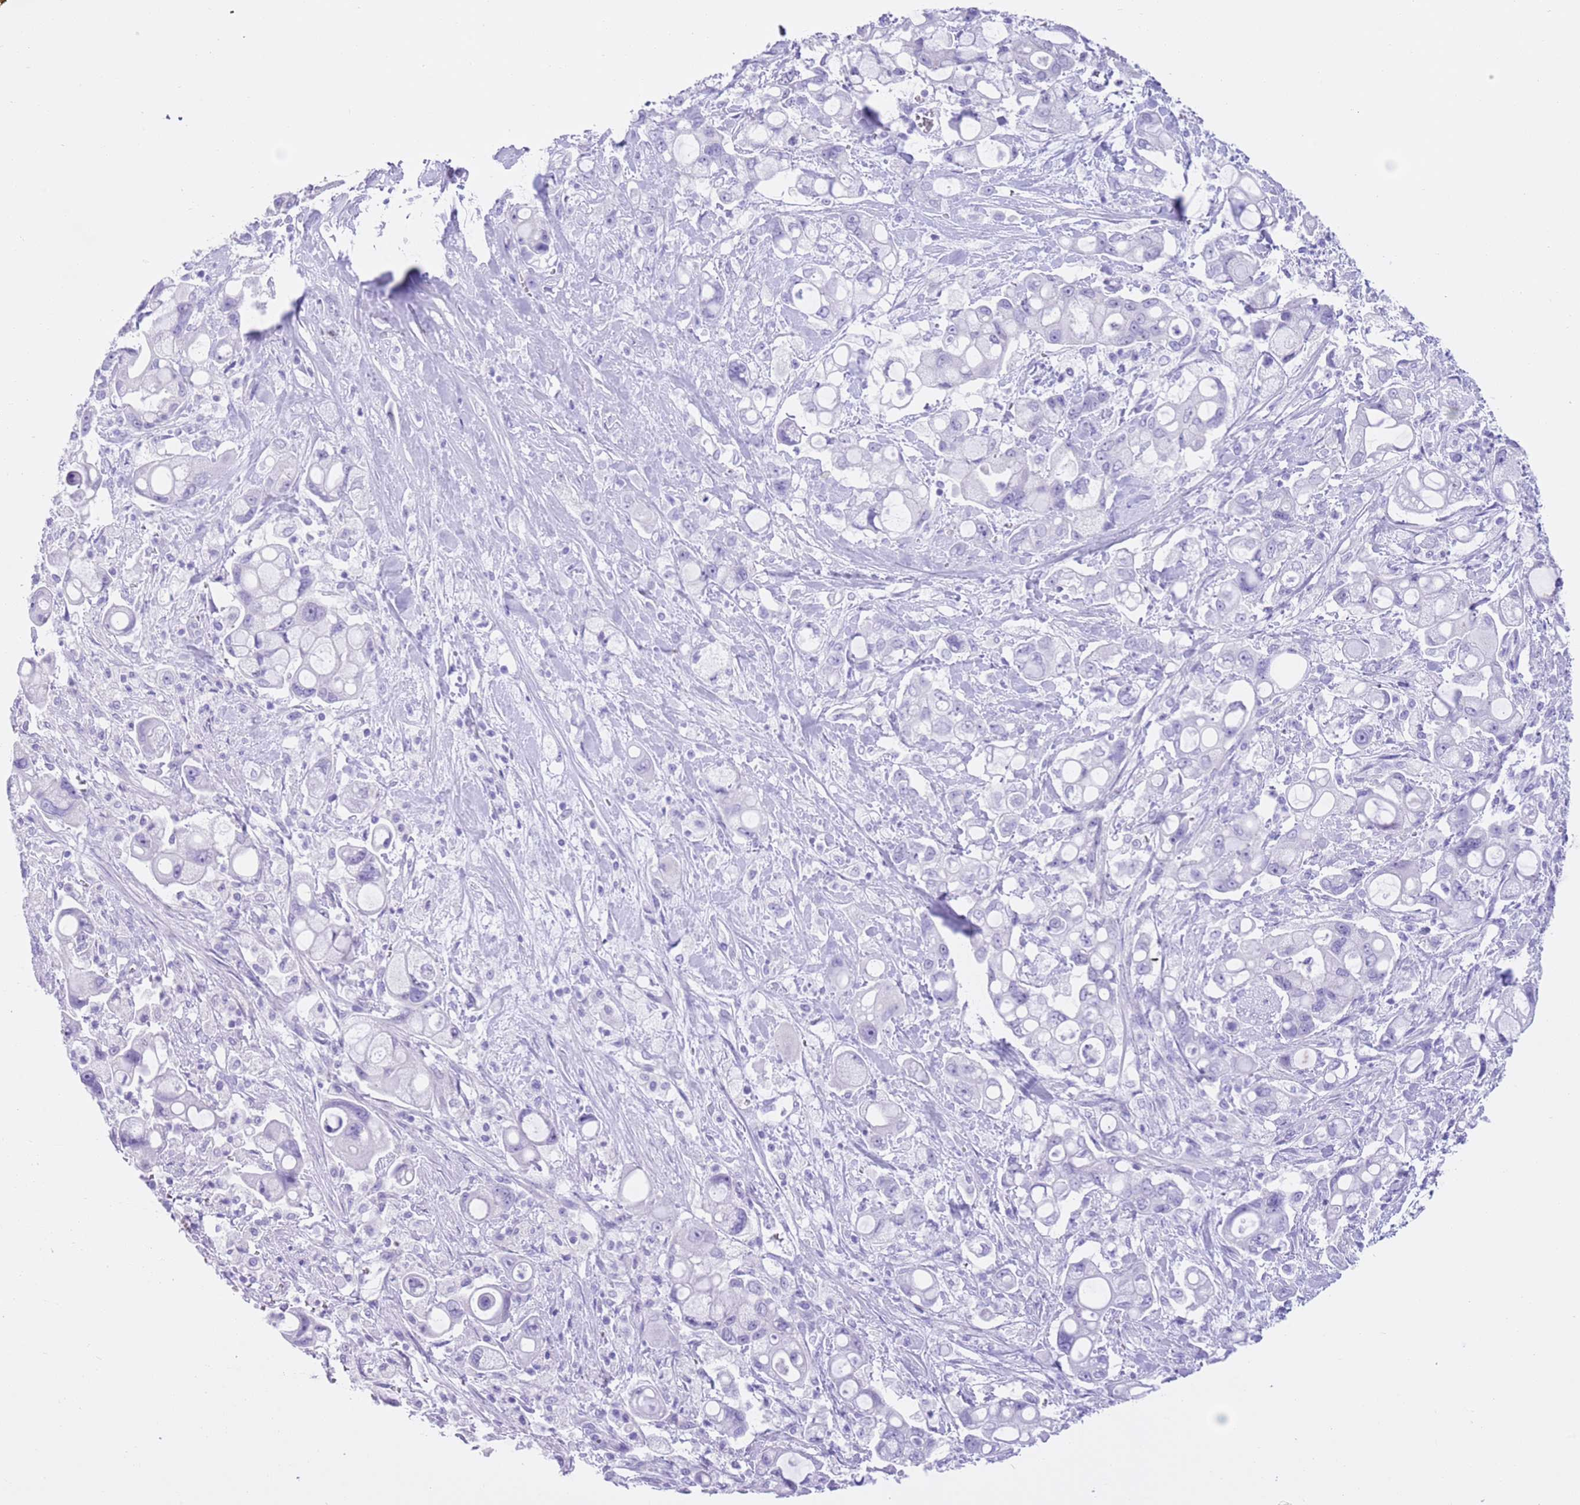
{"staining": {"intensity": "negative", "quantity": "none", "location": "none"}, "tissue": "pancreatic cancer", "cell_type": "Tumor cells", "image_type": "cancer", "snomed": [{"axis": "morphology", "description": "Adenocarcinoma, NOS"}, {"axis": "topography", "description": "Pancreas"}], "caption": "IHC of human pancreatic cancer displays no positivity in tumor cells. Brightfield microscopy of IHC stained with DAB (brown) and hematoxylin (blue), captured at high magnification.", "gene": "TMEM185B", "patient": {"sex": "male", "age": 68}}